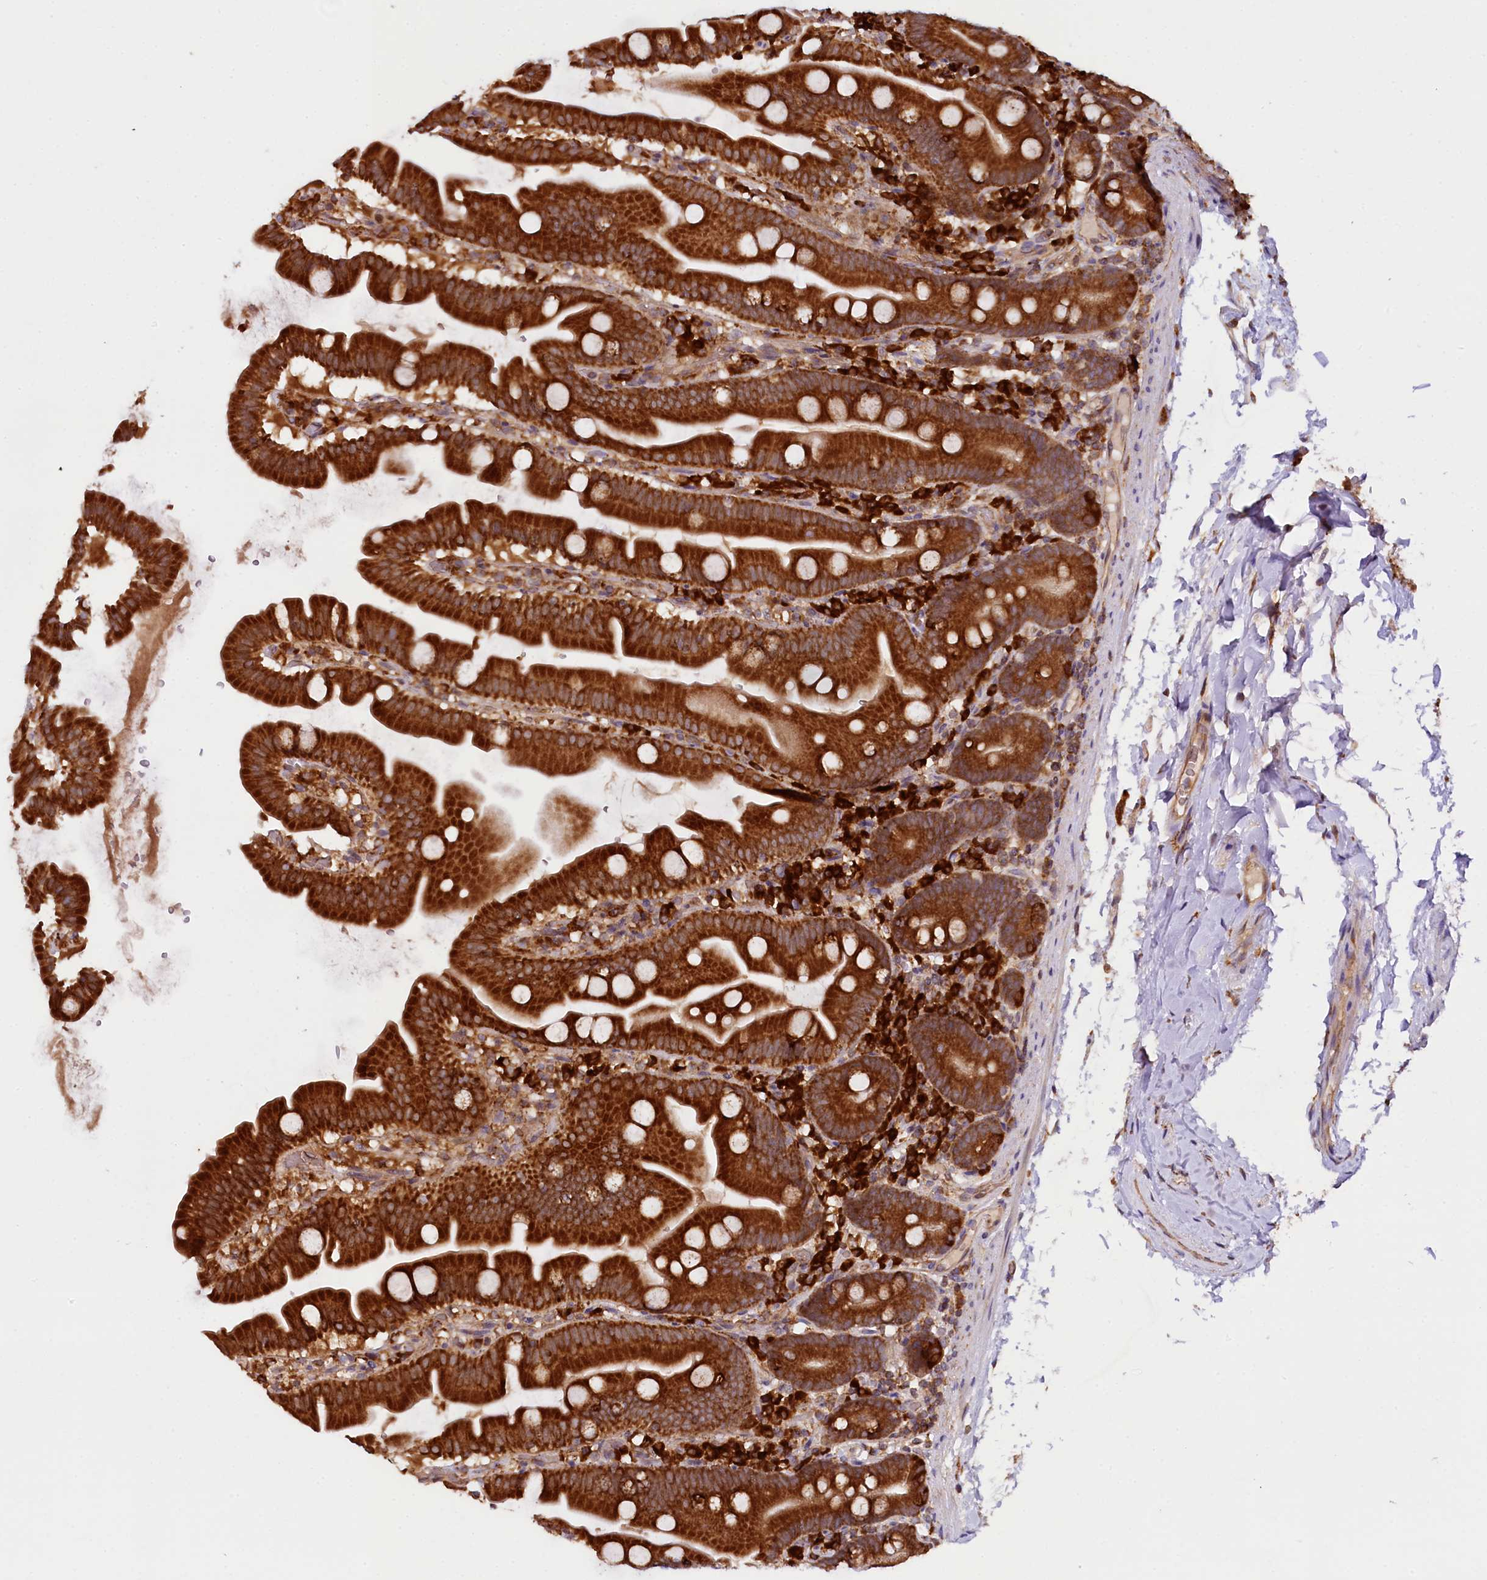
{"staining": {"intensity": "strong", "quantity": ">75%", "location": "cytoplasmic/membranous"}, "tissue": "small intestine", "cell_type": "Glandular cells", "image_type": "normal", "snomed": [{"axis": "morphology", "description": "Normal tissue, NOS"}, {"axis": "topography", "description": "Small intestine"}], "caption": "Immunohistochemical staining of unremarkable small intestine exhibits high levels of strong cytoplasmic/membranous positivity in about >75% of glandular cells. Using DAB (brown) and hematoxylin (blue) stains, captured at high magnification using brightfield microscopy.", "gene": "UFM1", "patient": {"sex": "female", "age": 68}}